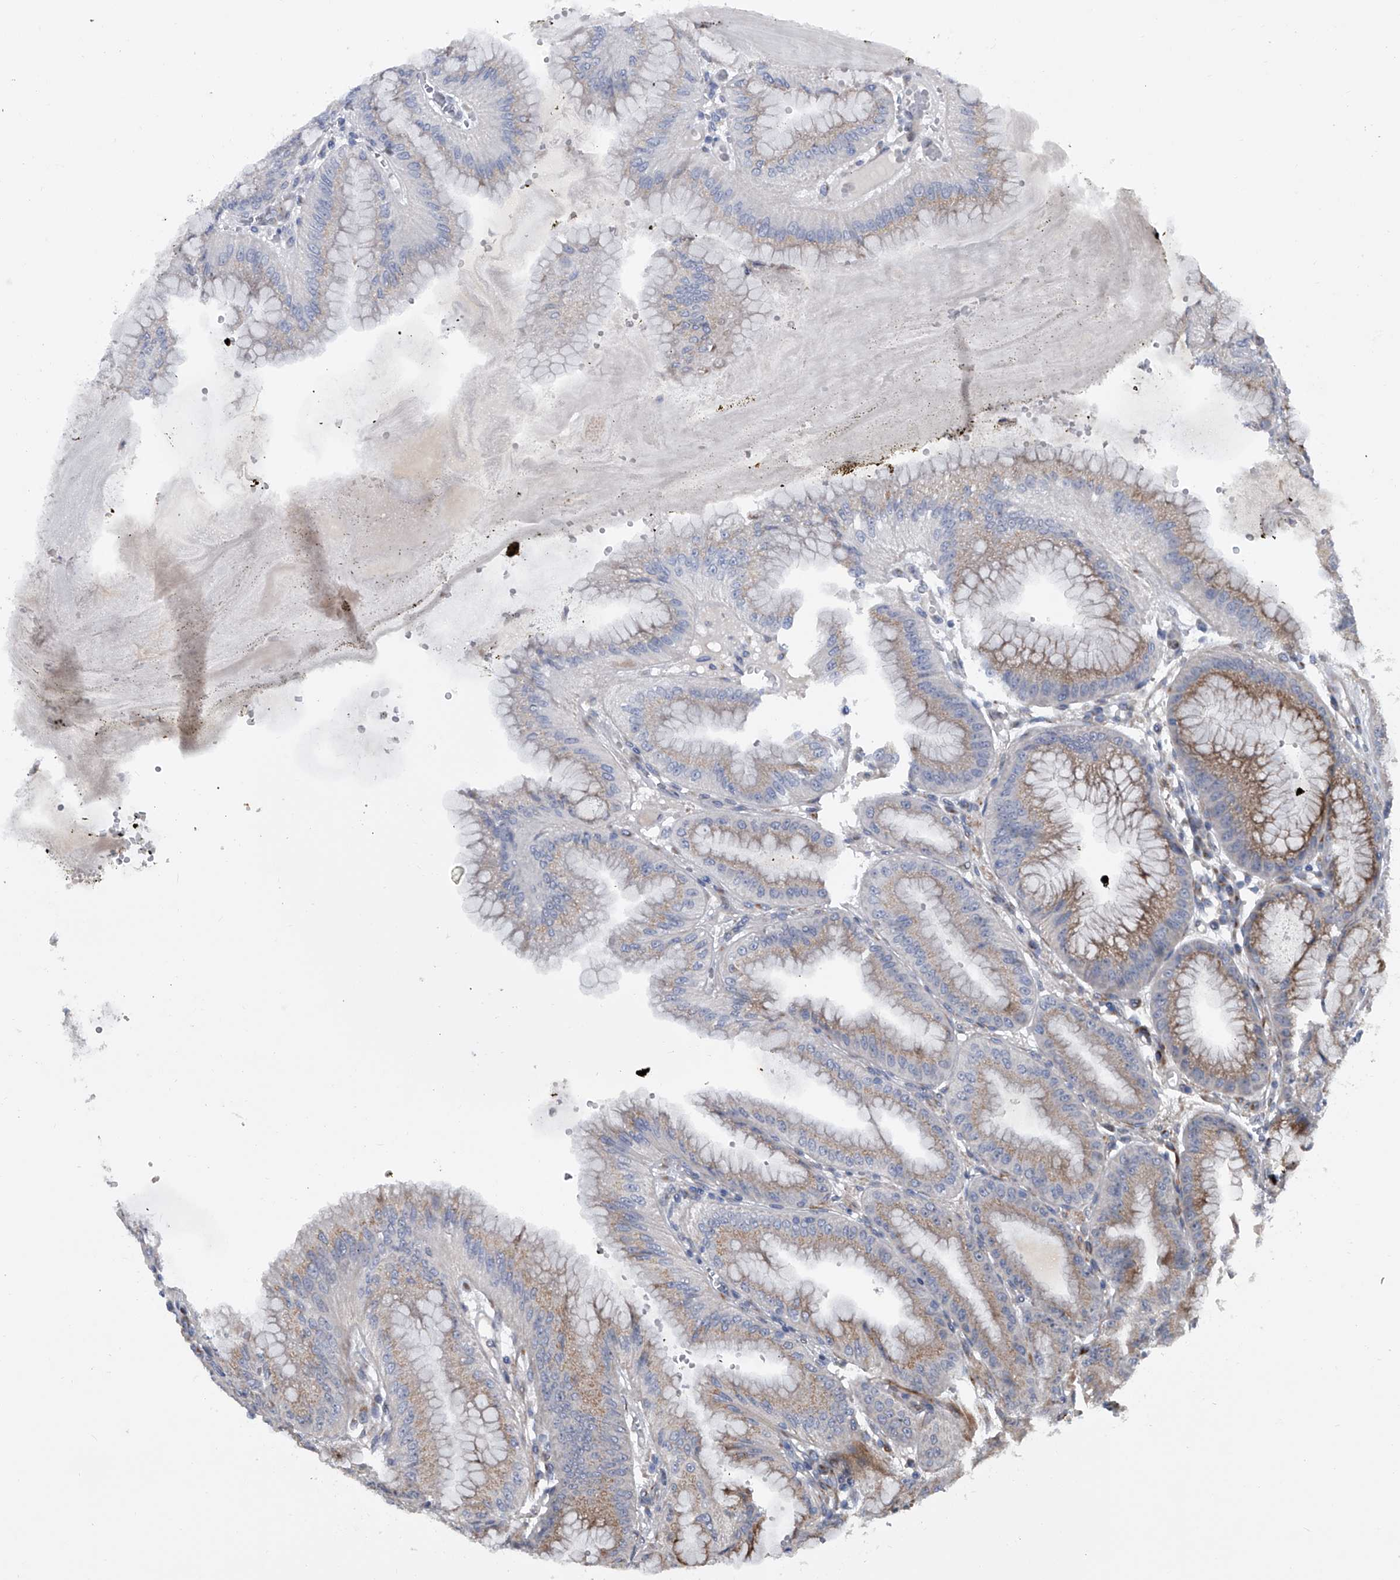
{"staining": {"intensity": "moderate", "quantity": "25%-75%", "location": "cytoplasmic/membranous"}, "tissue": "stomach", "cell_type": "Glandular cells", "image_type": "normal", "snomed": [{"axis": "morphology", "description": "Normal tissue, NOS"}, {"axis": "topography", "description": "Stomach, lower"}], "caption": "Glandular cells reveal moderate cytoplasmic/membranous positivity in about 25%-75% of cells in normal stomach.", "gene": "DLGAP2", "patient": {"sex": "male", "age": 71}}